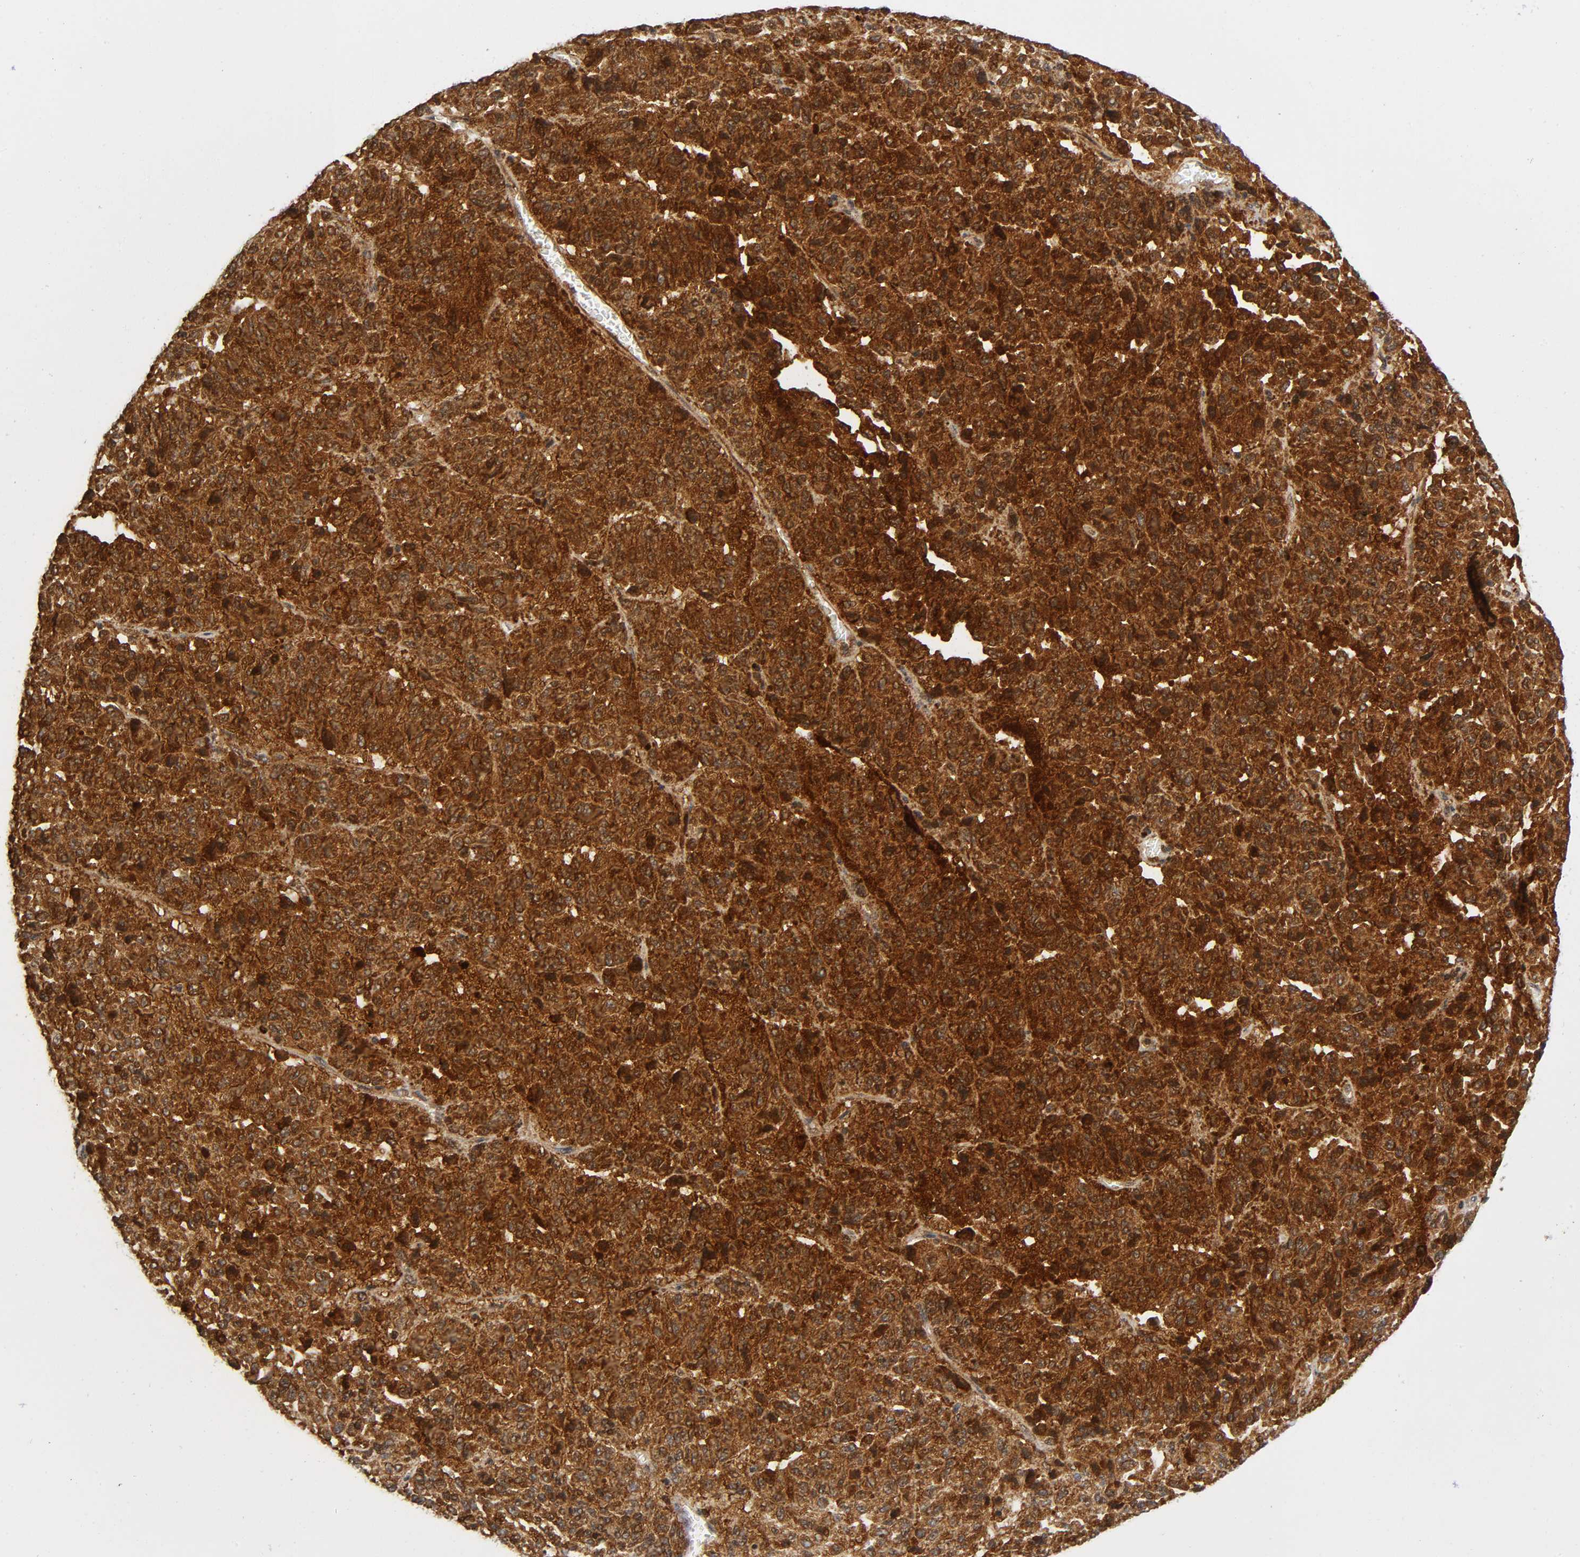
{"staining": {"intensity": "strong", "quantity": ">75%", "location": "cytoplasmic/membranous"}, "tissue": "melanoma", "cell_type": "Tumor cells", "image_type": "cancer", "snomed": [{"axis": "morphology", "description": "Malignant melanoma, Metastatic site"}, {"axis": "topography", "description": "Lung"}], "caption": "Immunohistochemistry of malignant melanoma (metastatic site) demonstrates high levels of strong cytoplasmic/membranous positivity in about >75% of tumor cells. The protein is shown in brown color, while the nuclei are stained blue.", "gene": "EIF5", "patient": {"sex": "male", "age": 64}}